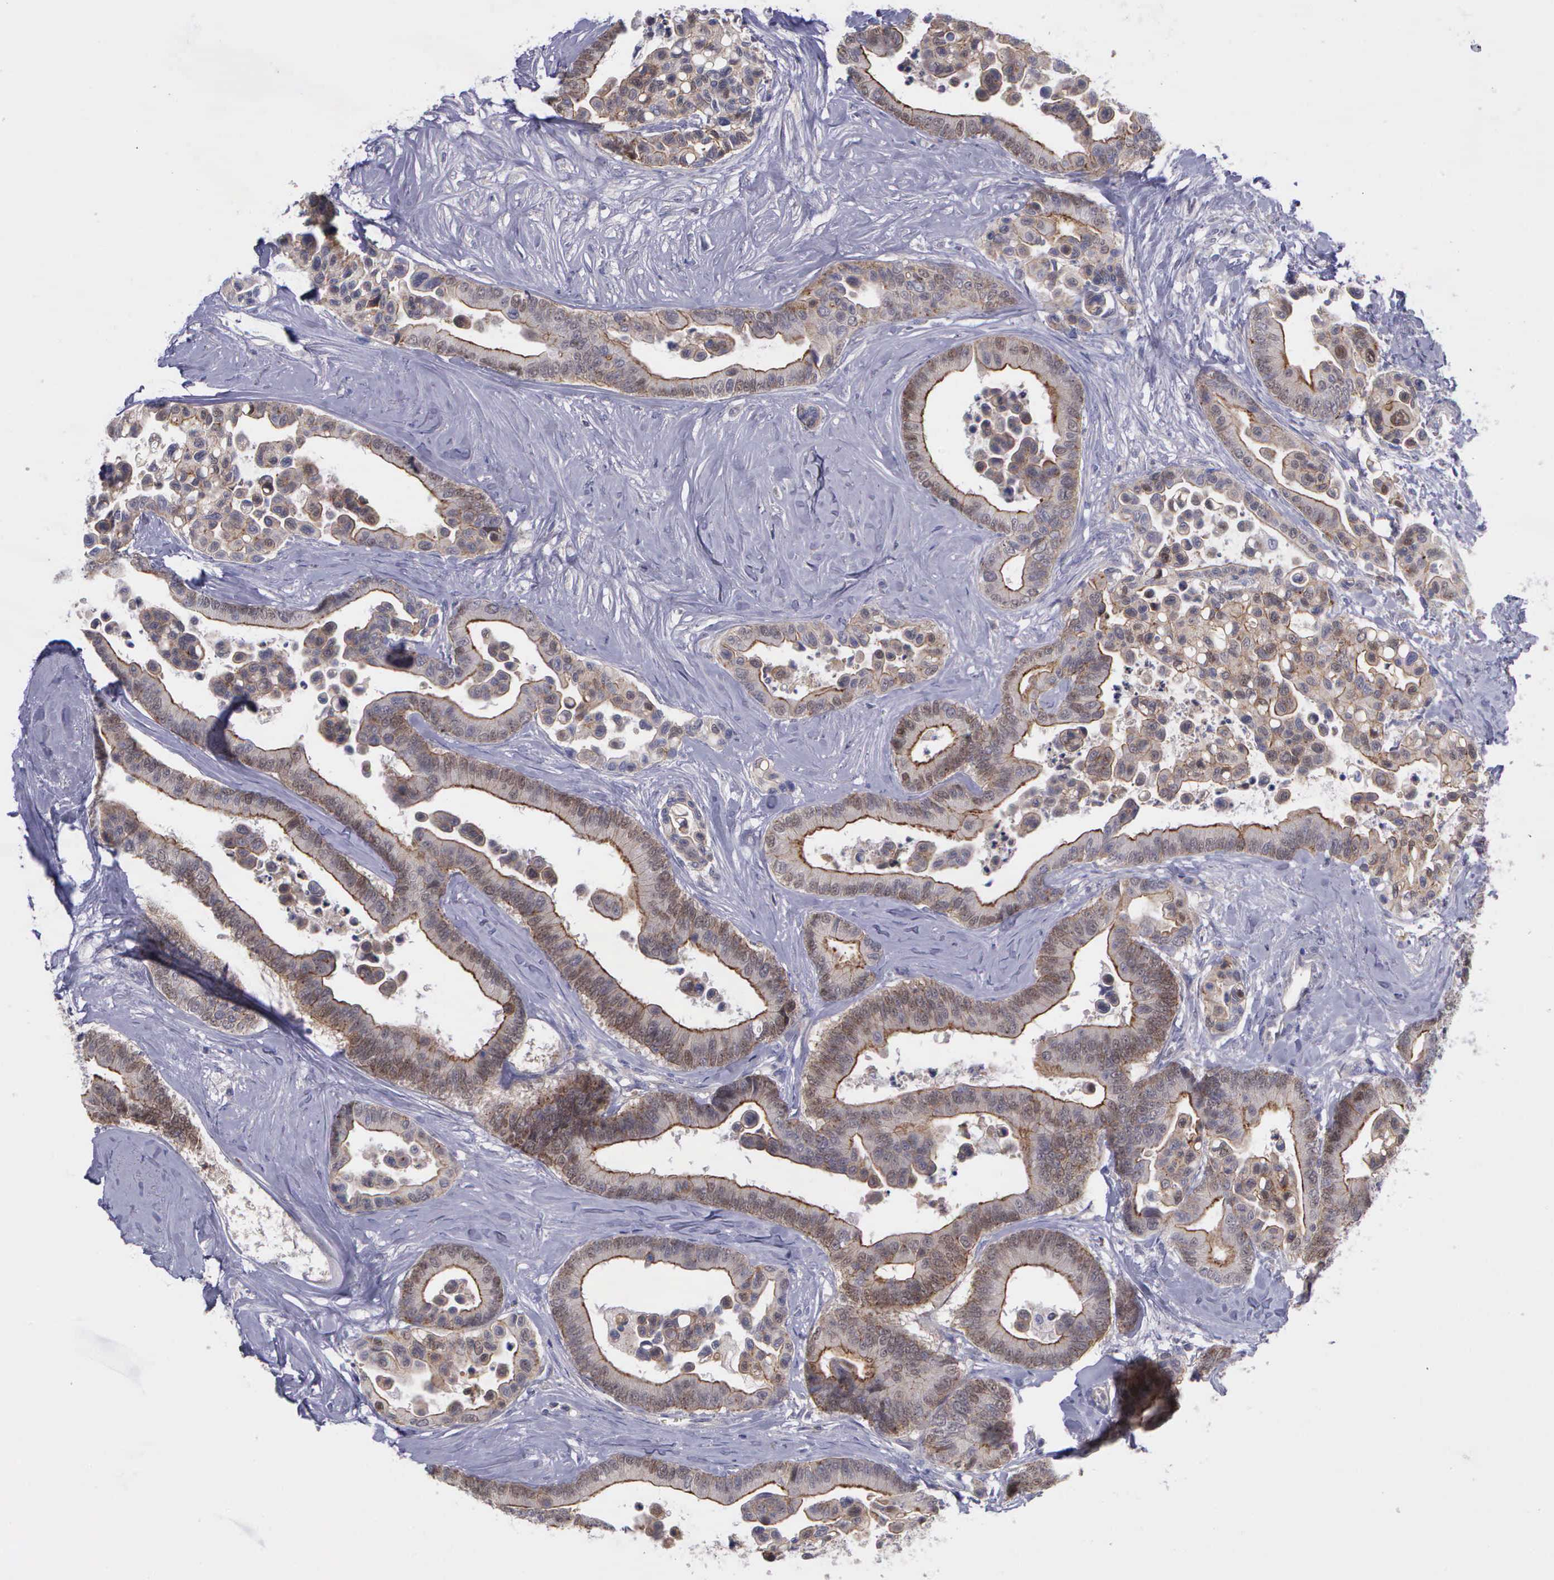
{"staining": {"intensity": "weak", "quantity": "25%-75%", "location": "cytoplasmic/membranous,nuclear"}, "tissue": "colorectal cancer", "cell_type": "Tumor cells", "image_type": "cancer", "snomed": [{"axis": "morphology", "description": "Adenocarcinoma, NOS"}, {"axis": "topography", "description": "Colon"}], "caption": "A high-resolution micrograph shows IHC staining of colorectal cancer, which exhibits weak cytoplasmic/membranous and nuclear staining in about 25%-75% of tumor cells. Immunohistochemistry stains the protein of interest in brown and the nuclei are stained blue.", "gene": "MICAL3", "patient": {"sex": "male", "age": 82}}